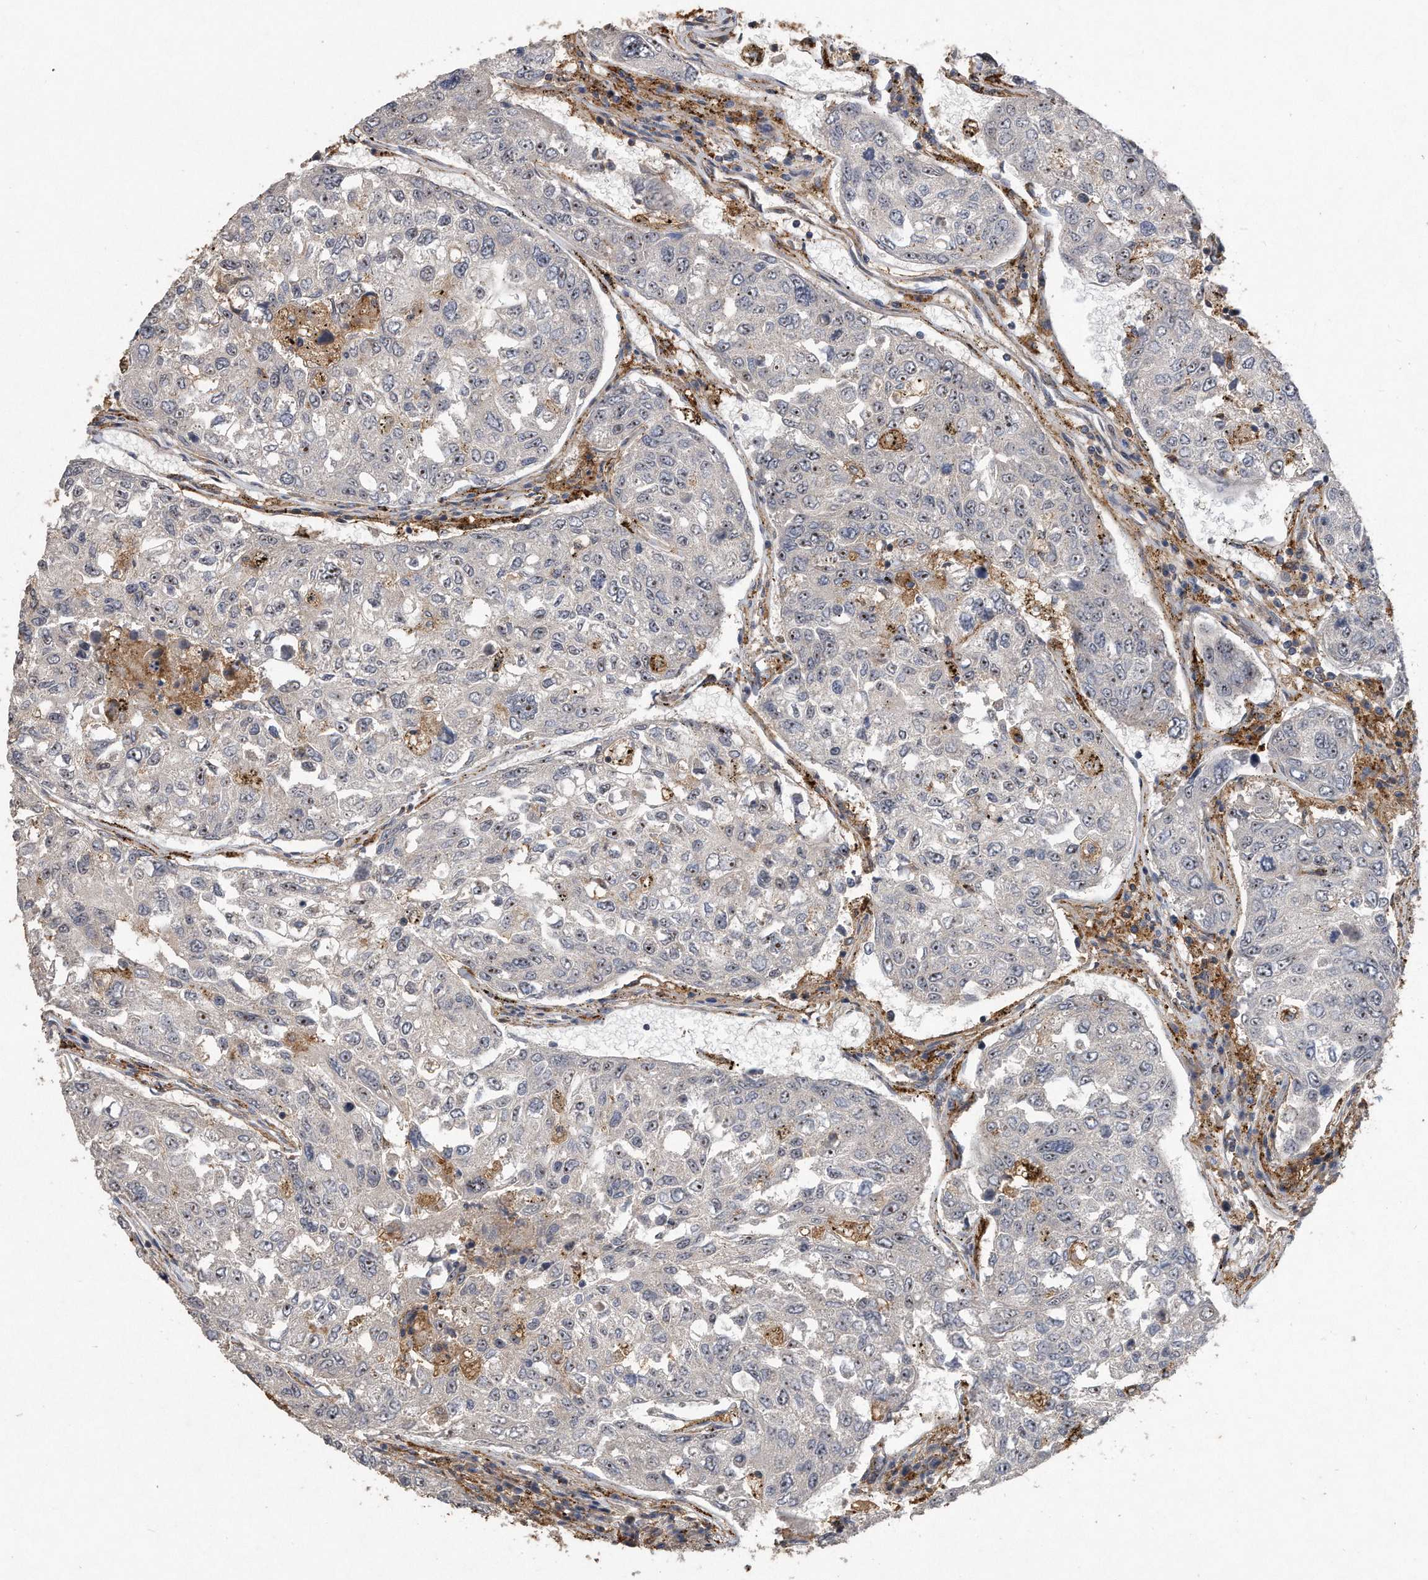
{"staining": {"intensity": "weak", "quantity": "<25%", "location": "nuclear"}, "tissue": "urothelial cancer", "cell_type": "Tumor cells", "image_type": "cancer", "snomed": [{"axis": "morphology", "description": "Urothelial carcinoma, High grade"}, {"axis": "topography", "description": "Lymph node"}, {"axis": "topography", "description": "Urinary bladder"}], "caption": "Urothelial carcinoma (high-grade) stained for a protein using IHC demonstrates no staining tumor cells.", "gene": "PGBD2", "patient": {"sex": "male", "age": 51}}